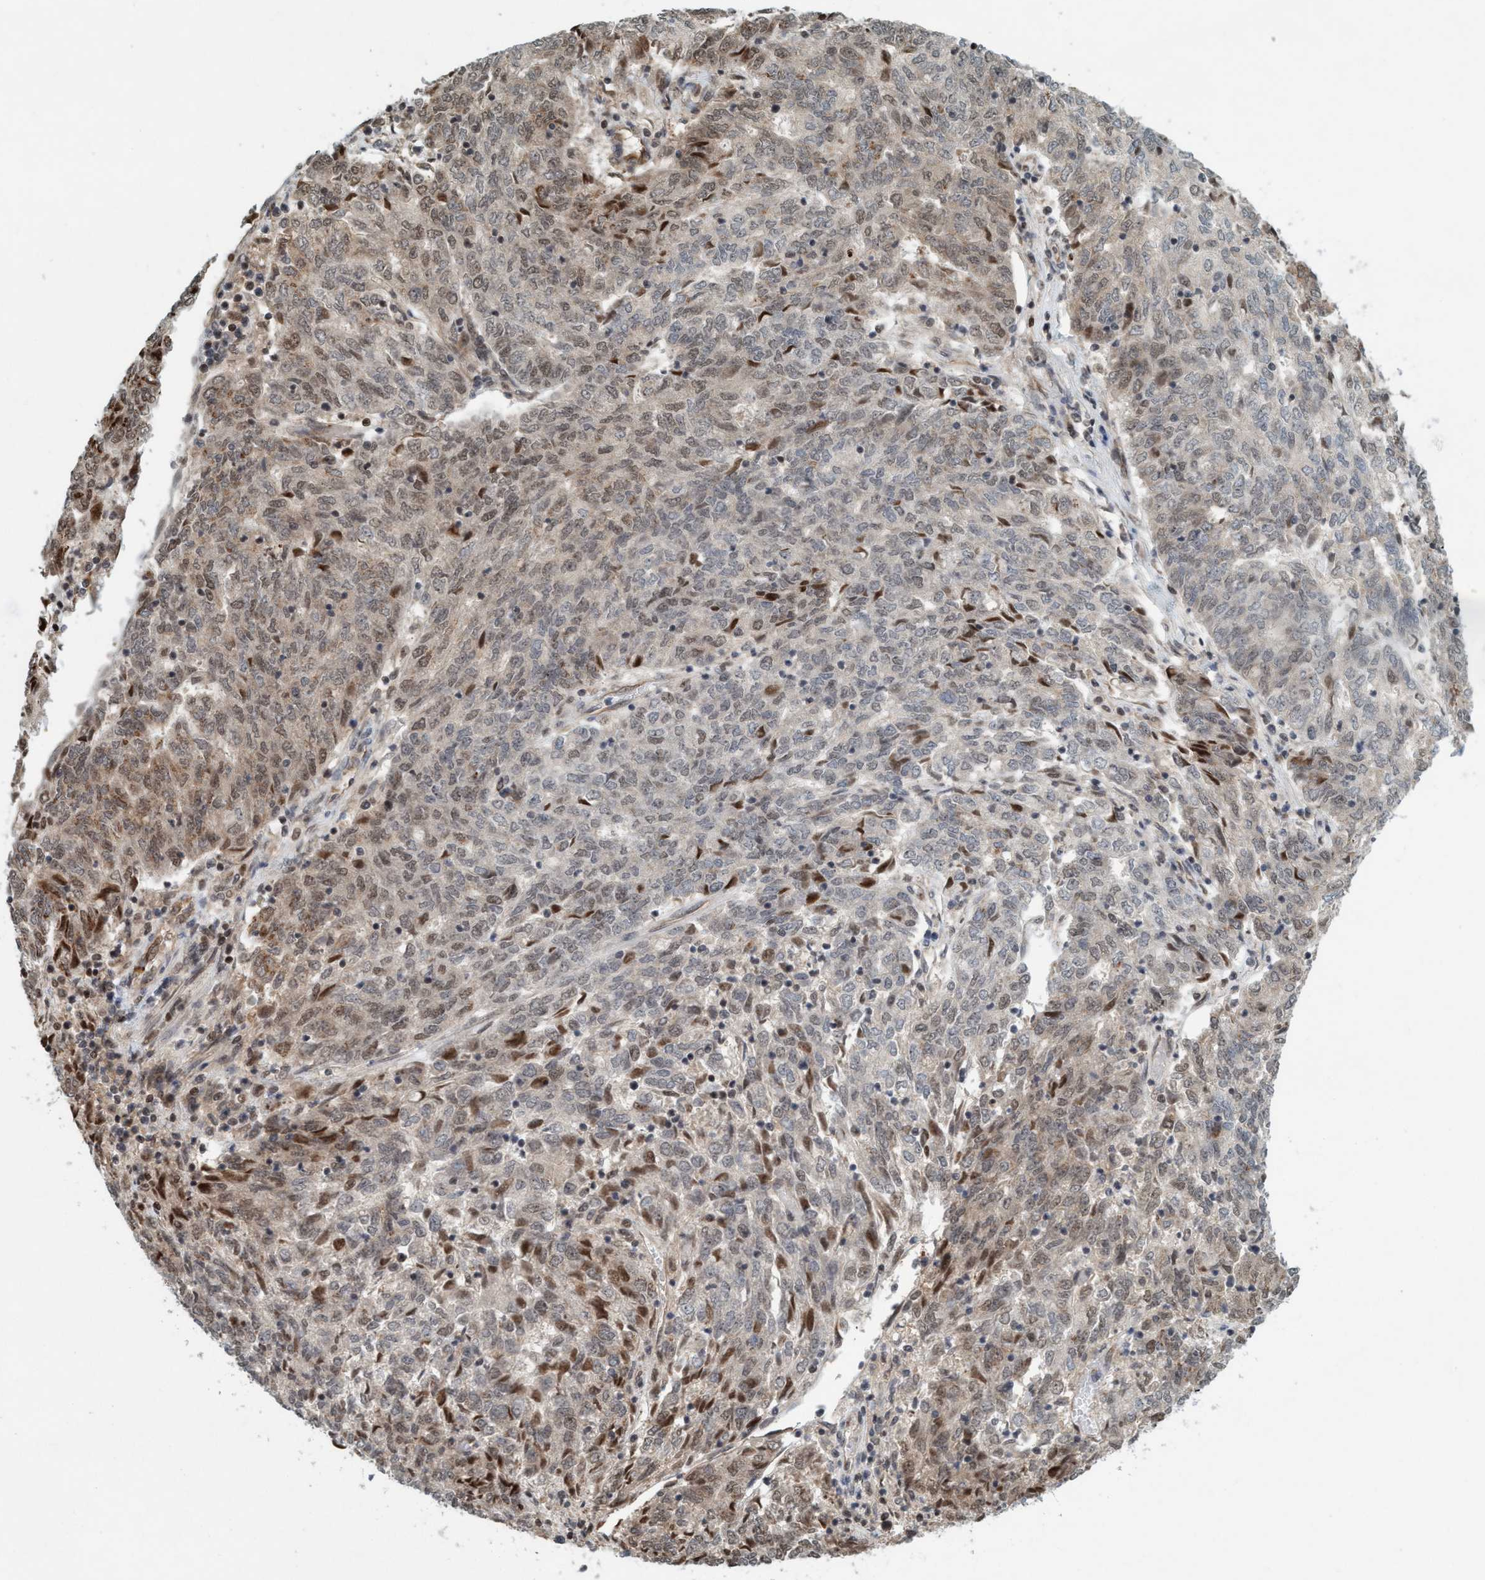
{"staining": {"intensity": "moderate", "quantity": "25%-75%", "location": "nuclear"}, "tissue": "endometrial cancer", "cell_type": "Tumor cells", "image_type": "cancer", "snomed": [{"axis": "morphology", "description": "Adenocarcinoma, NOS"}, {"axis": "topography", "description": "Endometrium"}], "caption": "Immunohistochemical staining of endometrial adenocarcinoma displays moderate nuclear protein expression in approximately 25%-75% of tumor cells.", "gene": "SMCR8", "patient": {"sex": "female", "age": 80}}